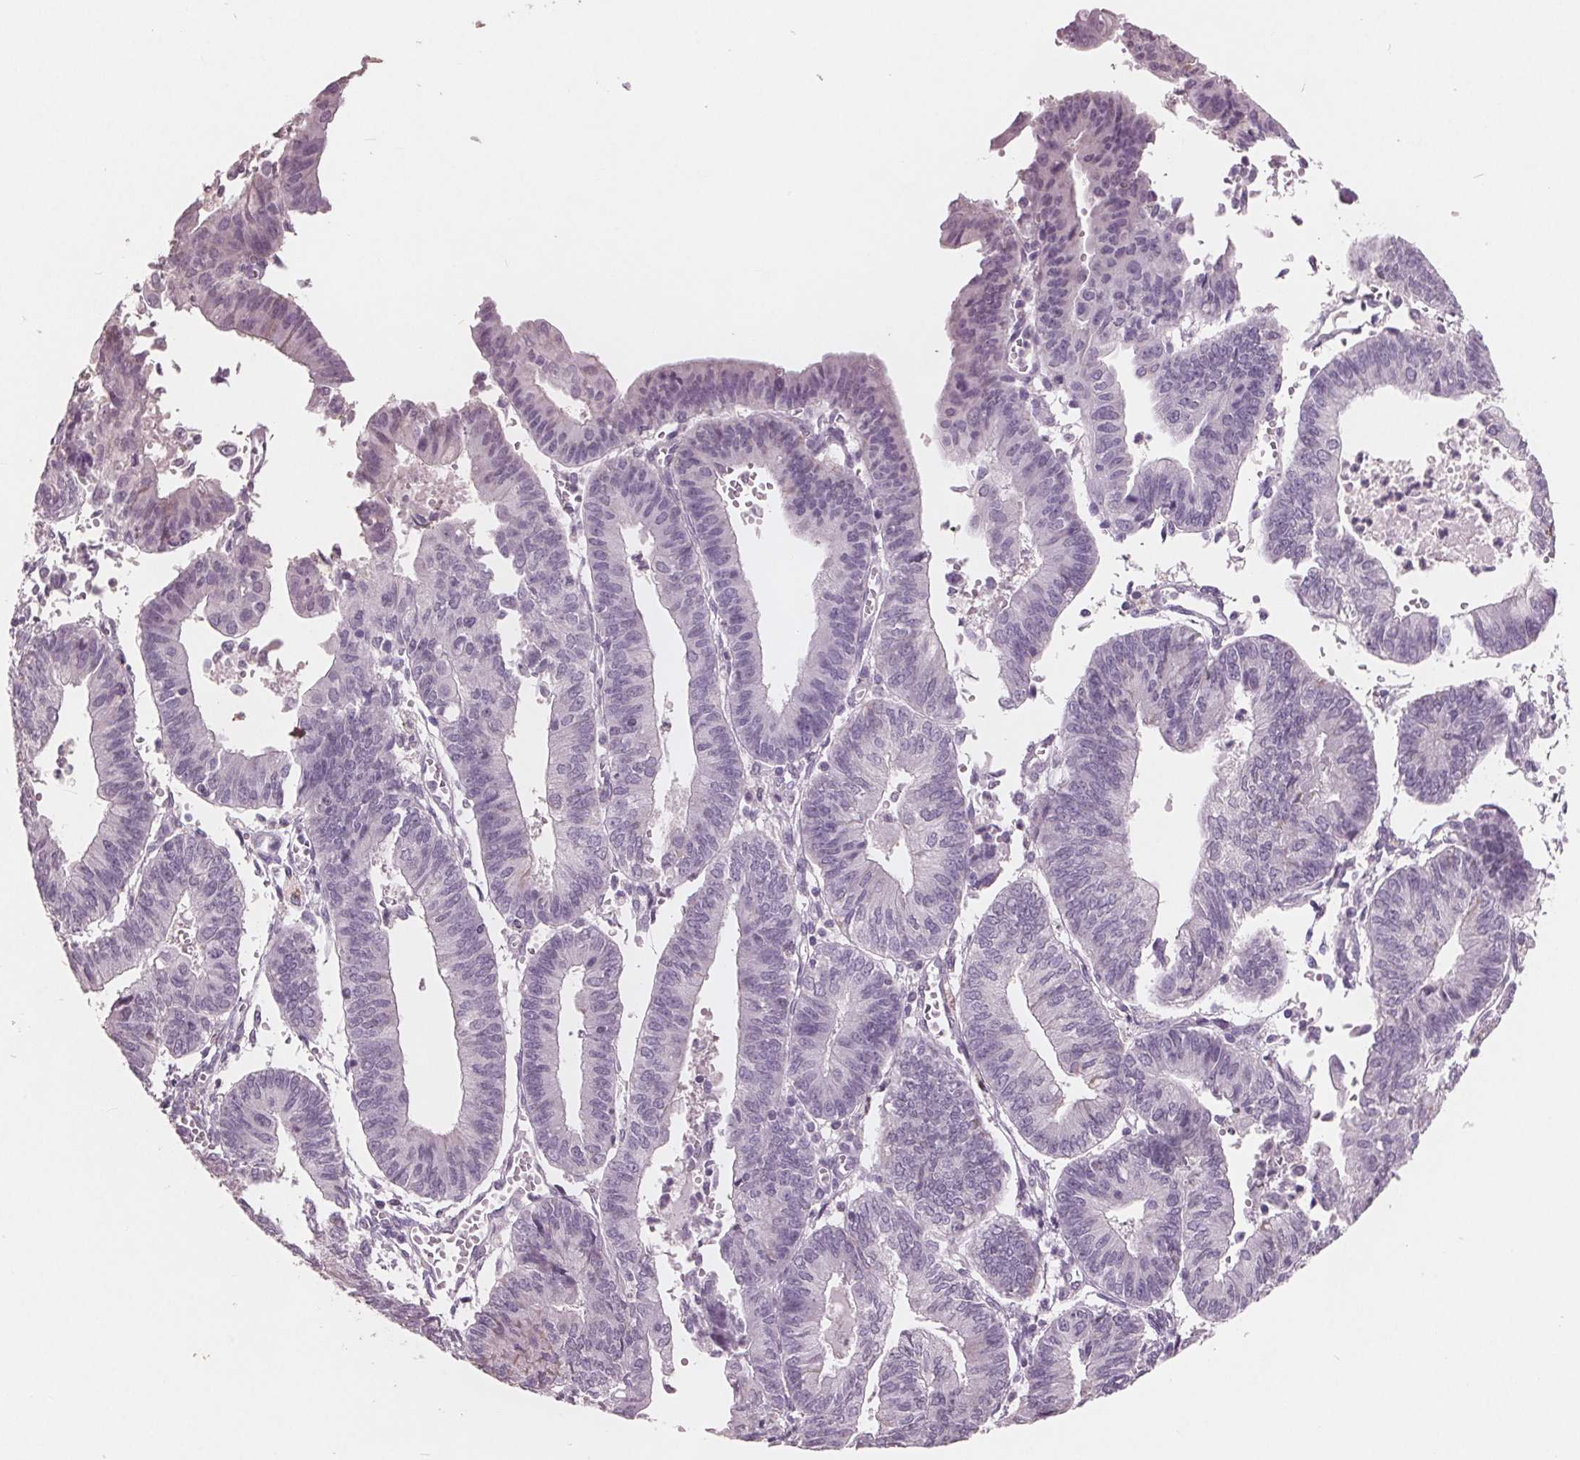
{"staining": {"intensity": "negative", "quantity": "none", "location": "none"}, "tissue": "endometrial cancer", "cell_type": "Tumor cells", "image_type": "cancer", "snomed": [{"axis": "morphology", "description": "Adenocarcinoma, NOS"}, {"axis": "topography", "description": "Endometrium"}], "caption": "High power microscopy histopathology image of an immunohistochemistry image of endometrial adenocarcinoma, revealing no significant expression in tumor cells.", "gene": "PTPN14", "patient": {"sex": "female", "age": 65}}